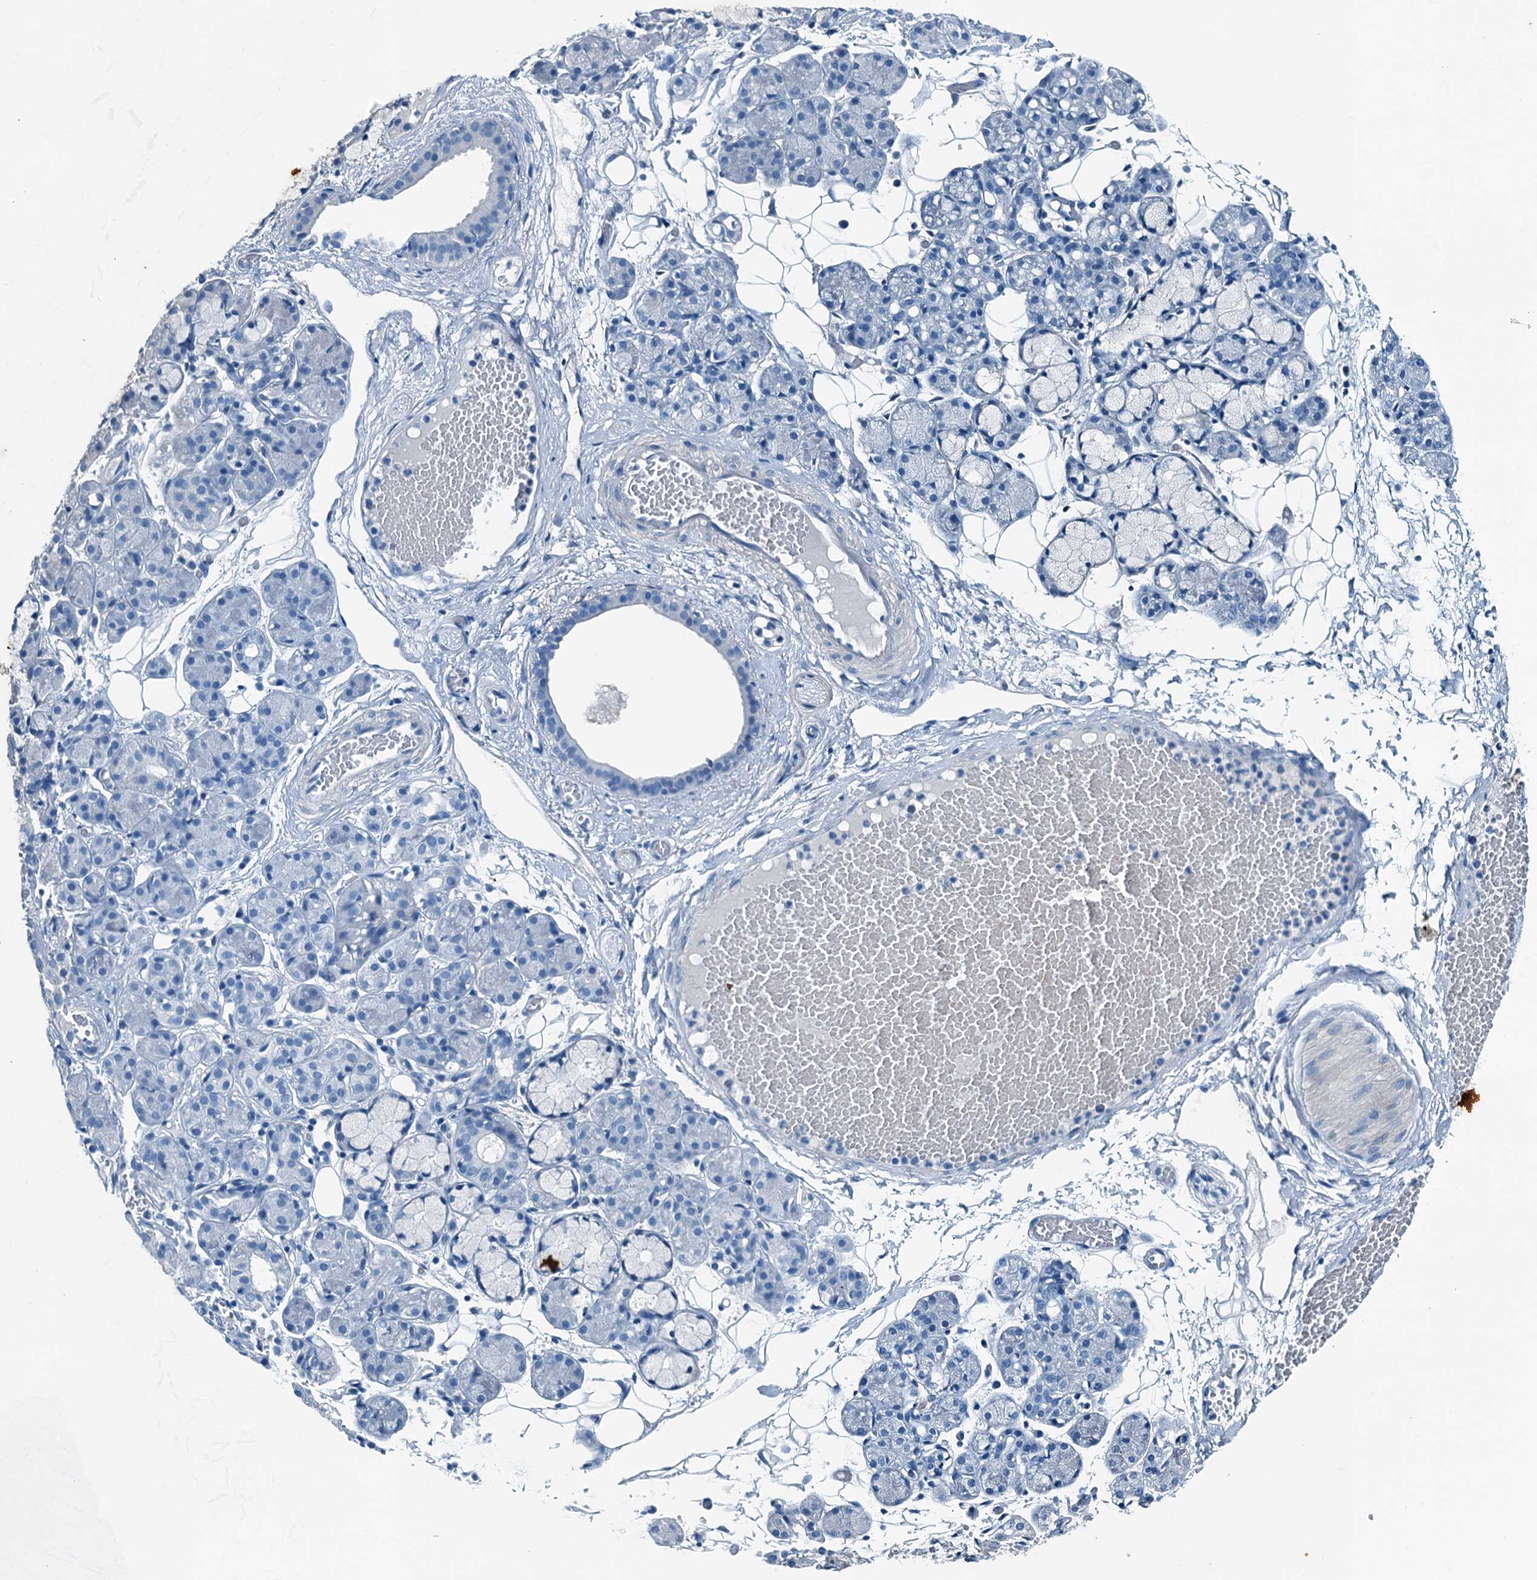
{"staining": {"intensity": "negative", "quantity": "none", "location": "none"}, "tissue": "salivary gland", "cell_type": "Glandular cells", "image_type": "normal", "snomed": [{"axis": "morphology", "description": "Normal tissue, NOS"}, {"axis": "topography", "description": "Salivary gland"}], "caption": "This is an immunohistochemistry (IHC) photomicrograph of normal salivary gland. There is no staining in glandular cells.", "gene": "RAB3IL1", "patient": {"sex": "male", "age": 63}}